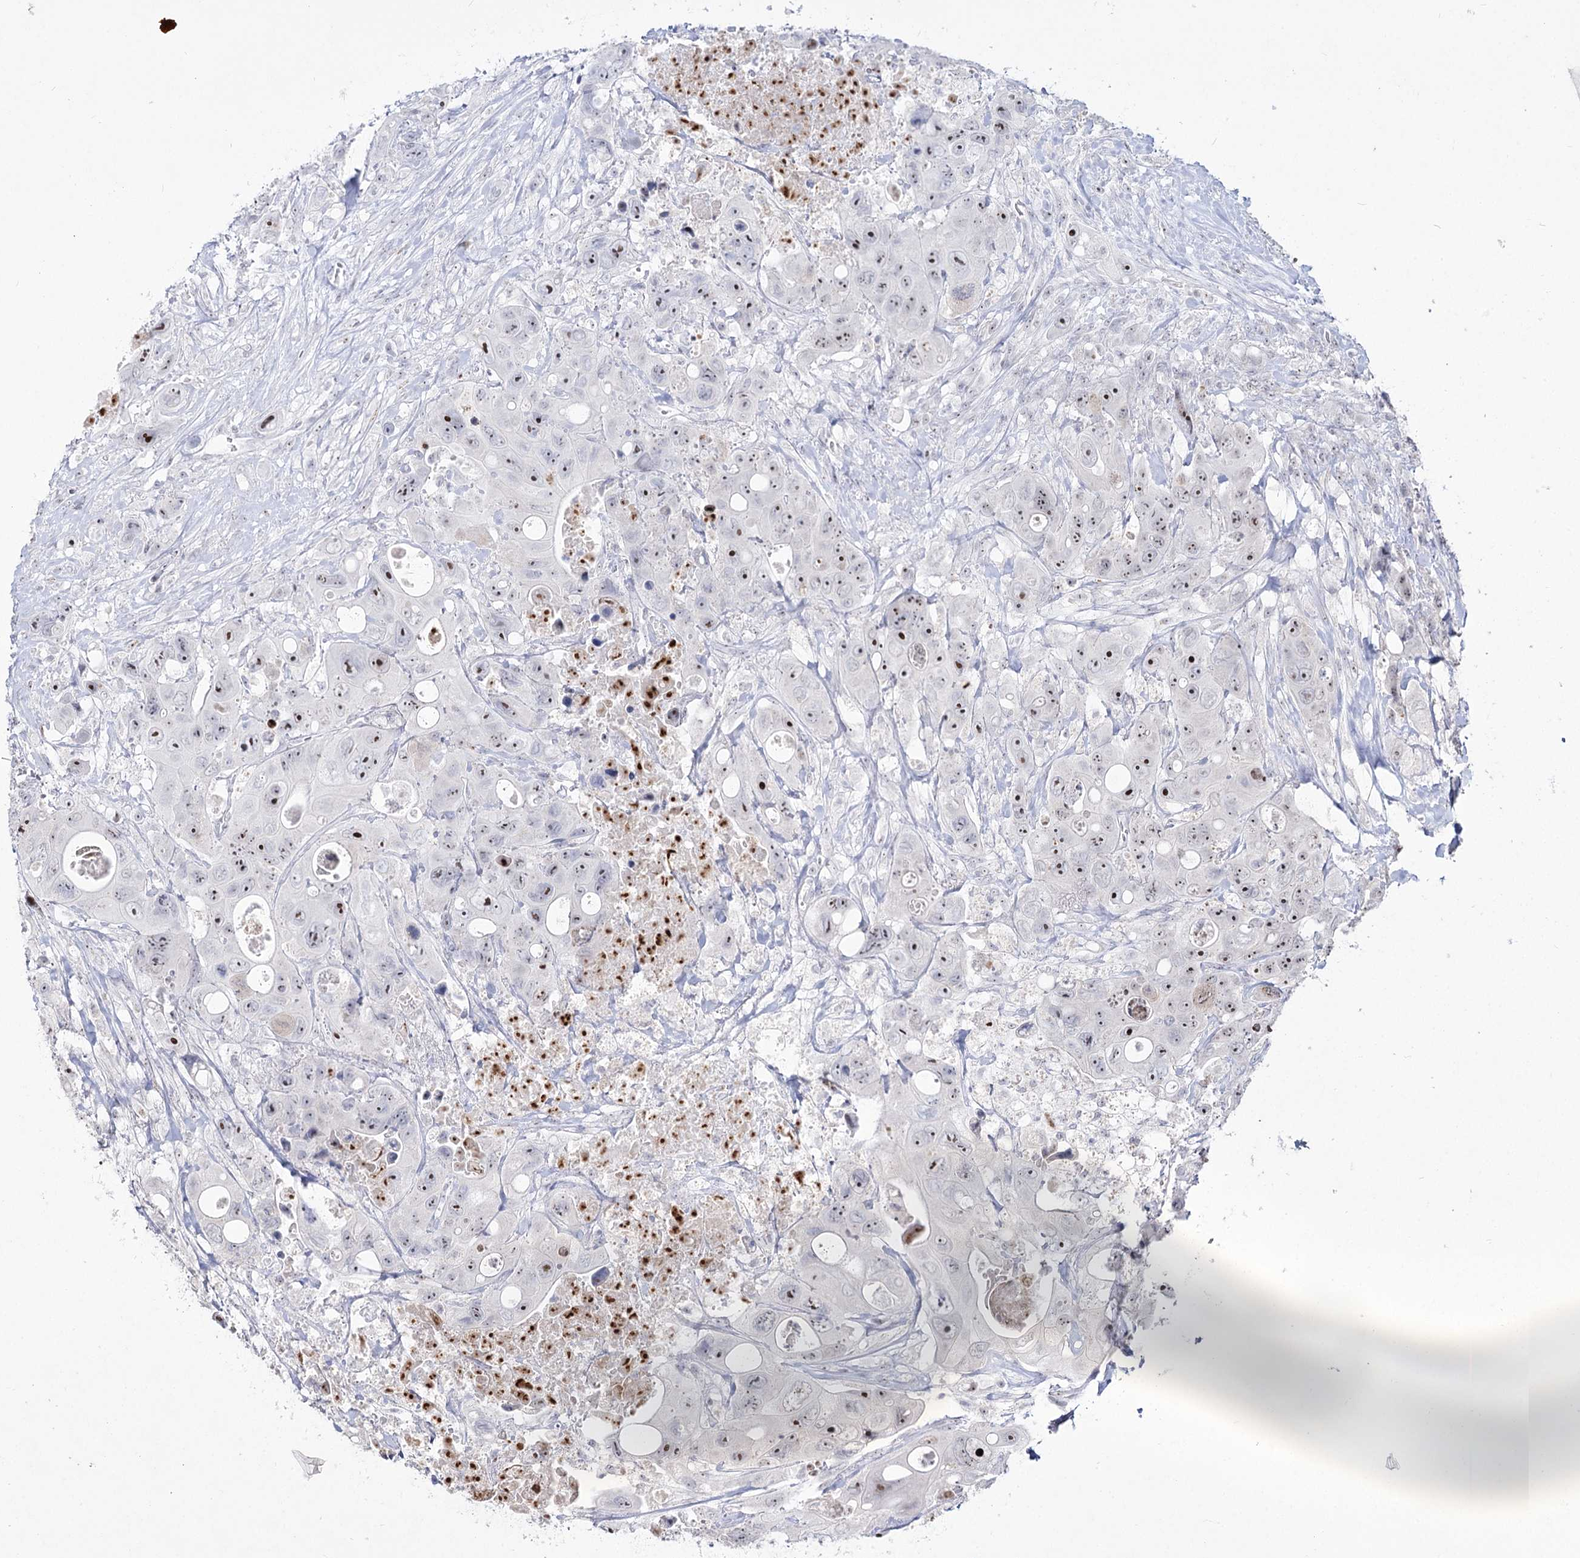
{"staining": {"intensity": "strong", "quantity": "<25%", "location": "nuclear"}, "tissue": "colorectal cancer", "cell_type": "Tumor cells", "image_type": "cancer", "snomed": [{"axis": "morphology", "description": "Adenocarcinoma, NOS"}, {"axis": "topography", "description": "Colon"}], "caption": "Adenocarcinoma (colorectal) was stained to show a protein in brown. There is medium levels of strong nuclear positivity in approximately <25% of tumor cells.", "gene": "DDX50", "patient": {"sex": "female", "age": 46}}